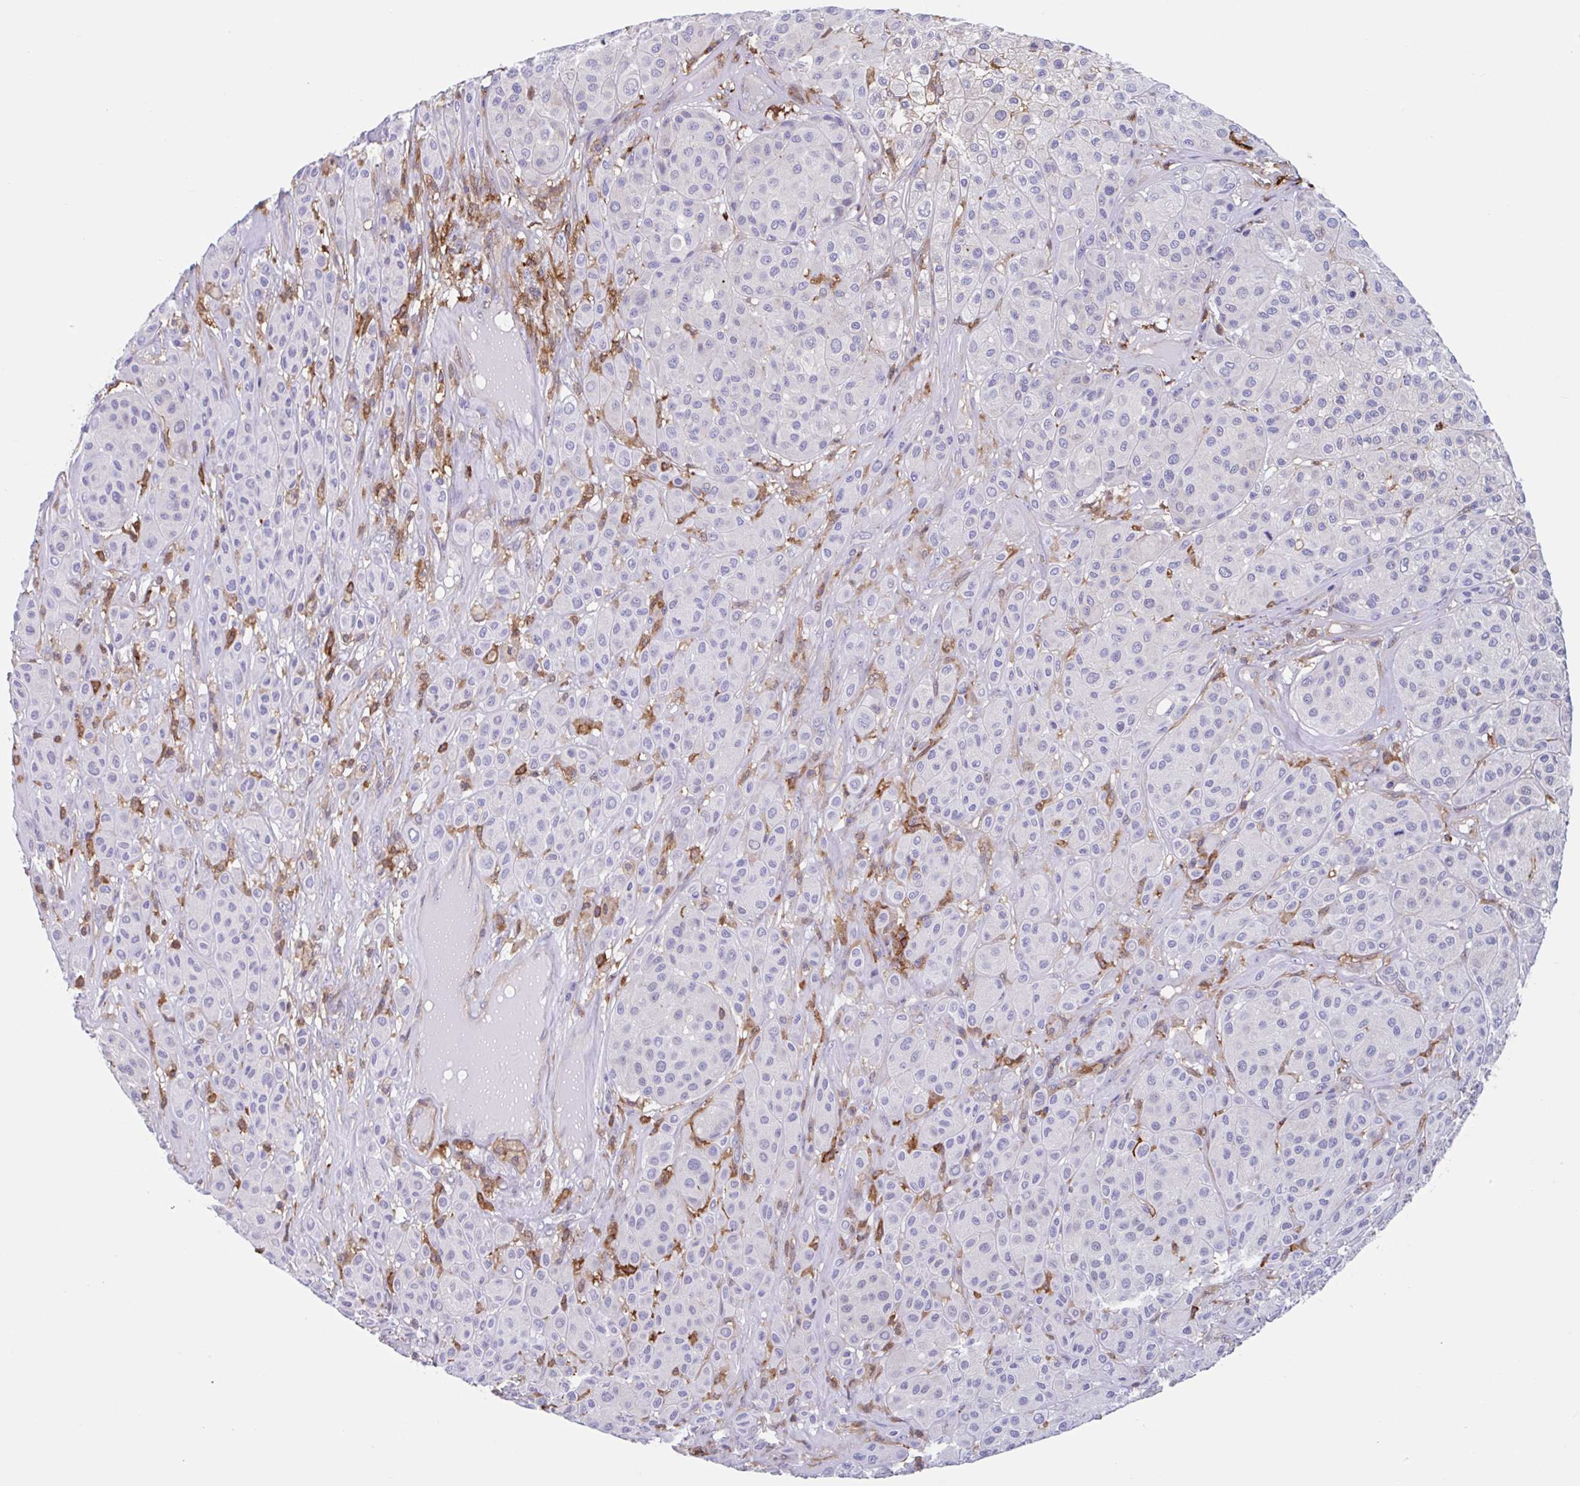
{"staining": {"intensity": "negative", "quantity": "none", "location": "none"}, "tissue": "melanoma", "cell_type": "Tumor cells", "image_type": "cancer", "snomed": [{"axis": "morphology", "description": "Malignant melanoma, Metastatic site"}, {"axis": "topography", "description": "Smooth muscle"}], "caption": "Protein analysis of melanoma shows no significant staining in tumor cells.", "gene": "EFHD1", "patient": {"sex": "male", "age": 41}}